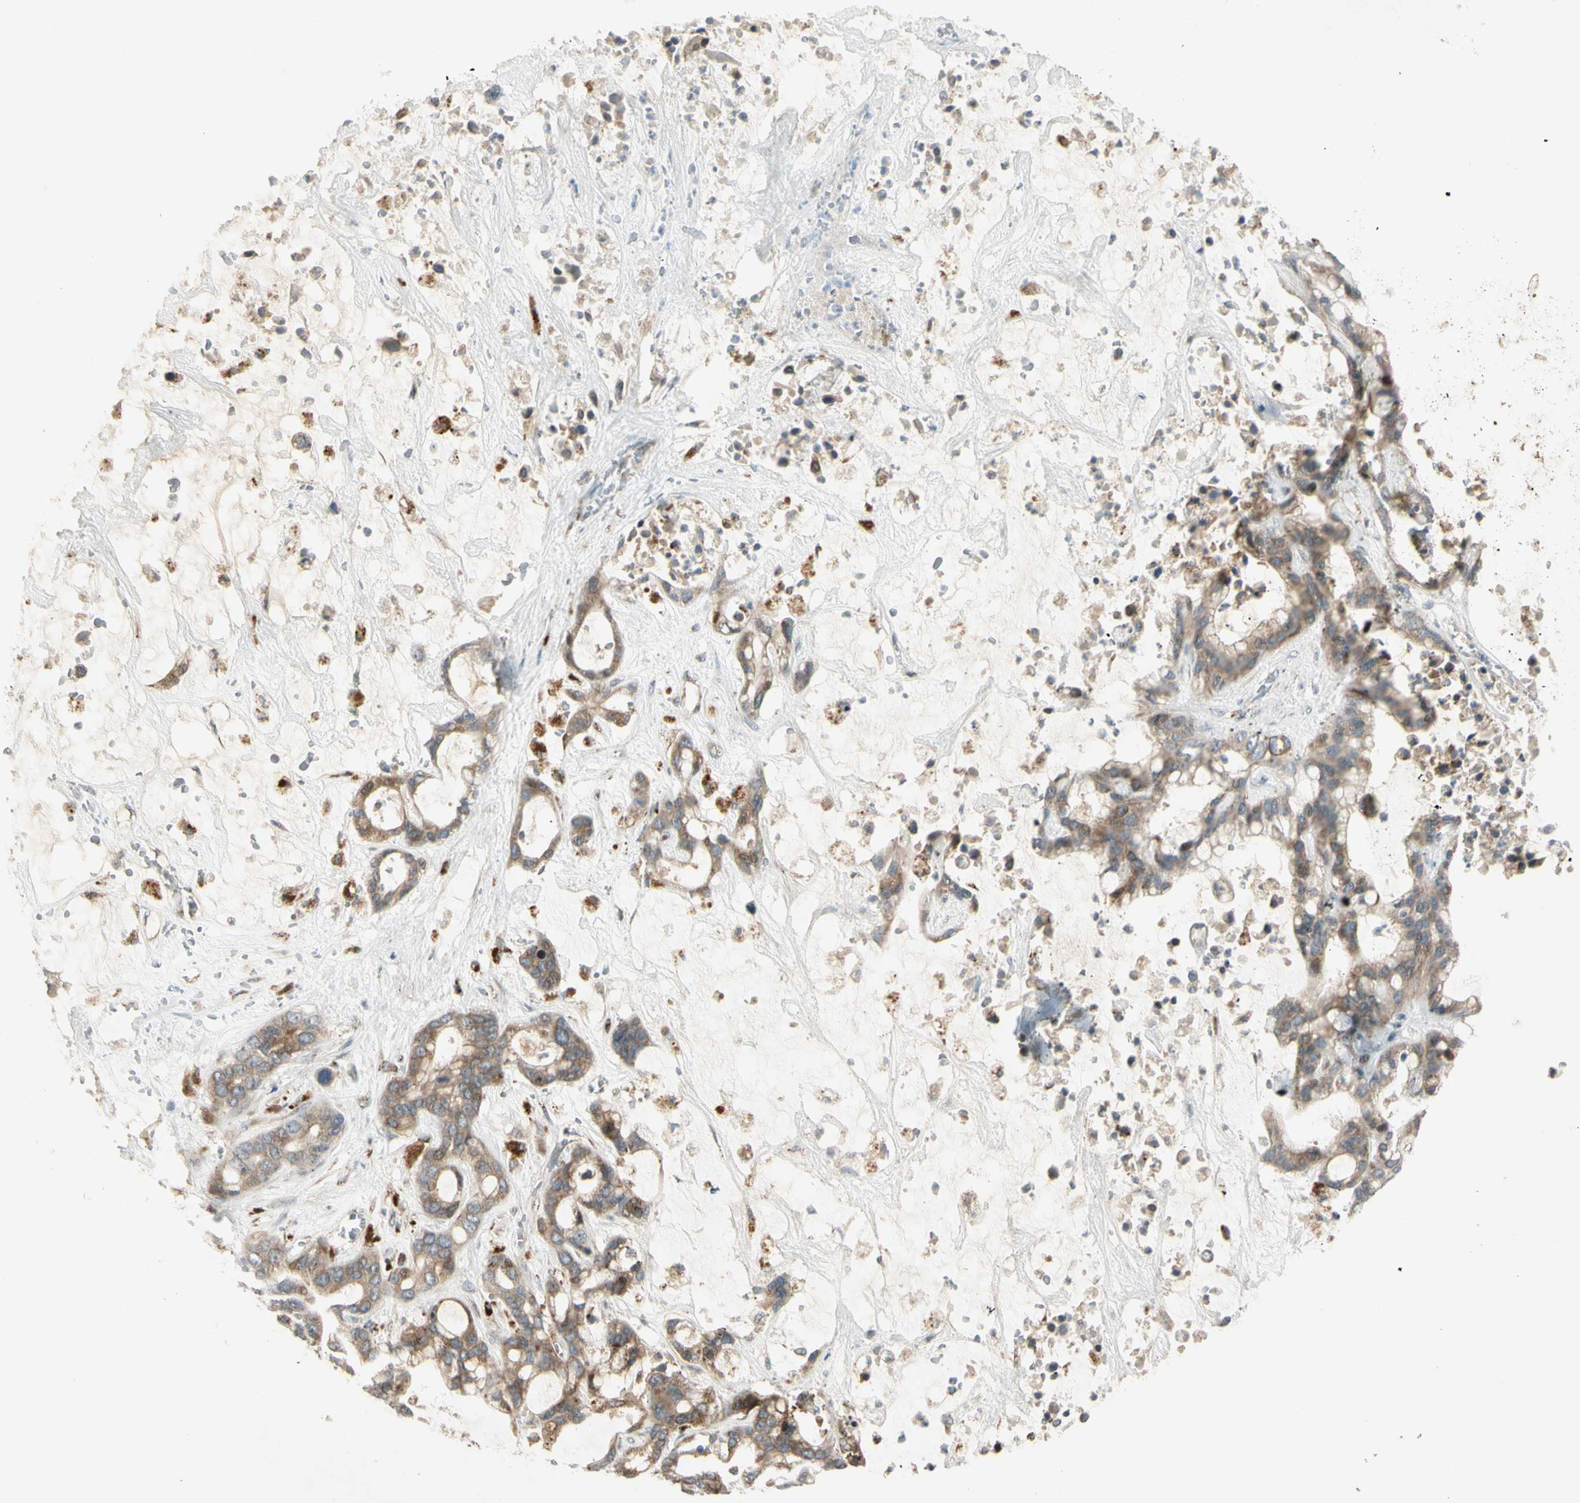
{"staining": {"intensity": "moderate", "quantity": ">75%", "location": "cytoplasmic/membranous"}, "tissue": "liver cancer", "cell_type": "Tumor cells", "image_type": "cancer", "snomed": [{"axis": "morphology", "description": "Cholangiocarcinoma"}, {"axis": "topography", "description": "Liver"}], "caption": "Approximately >75% of tumor cells in liver cancer (cholangiocarcinoma) display moderate cytoplasmic/membranous protein expression as visualized by brown immunohistochemical staining.", "gene": "NDFIP1", "patient": {"sex": "female", "age": 65}}